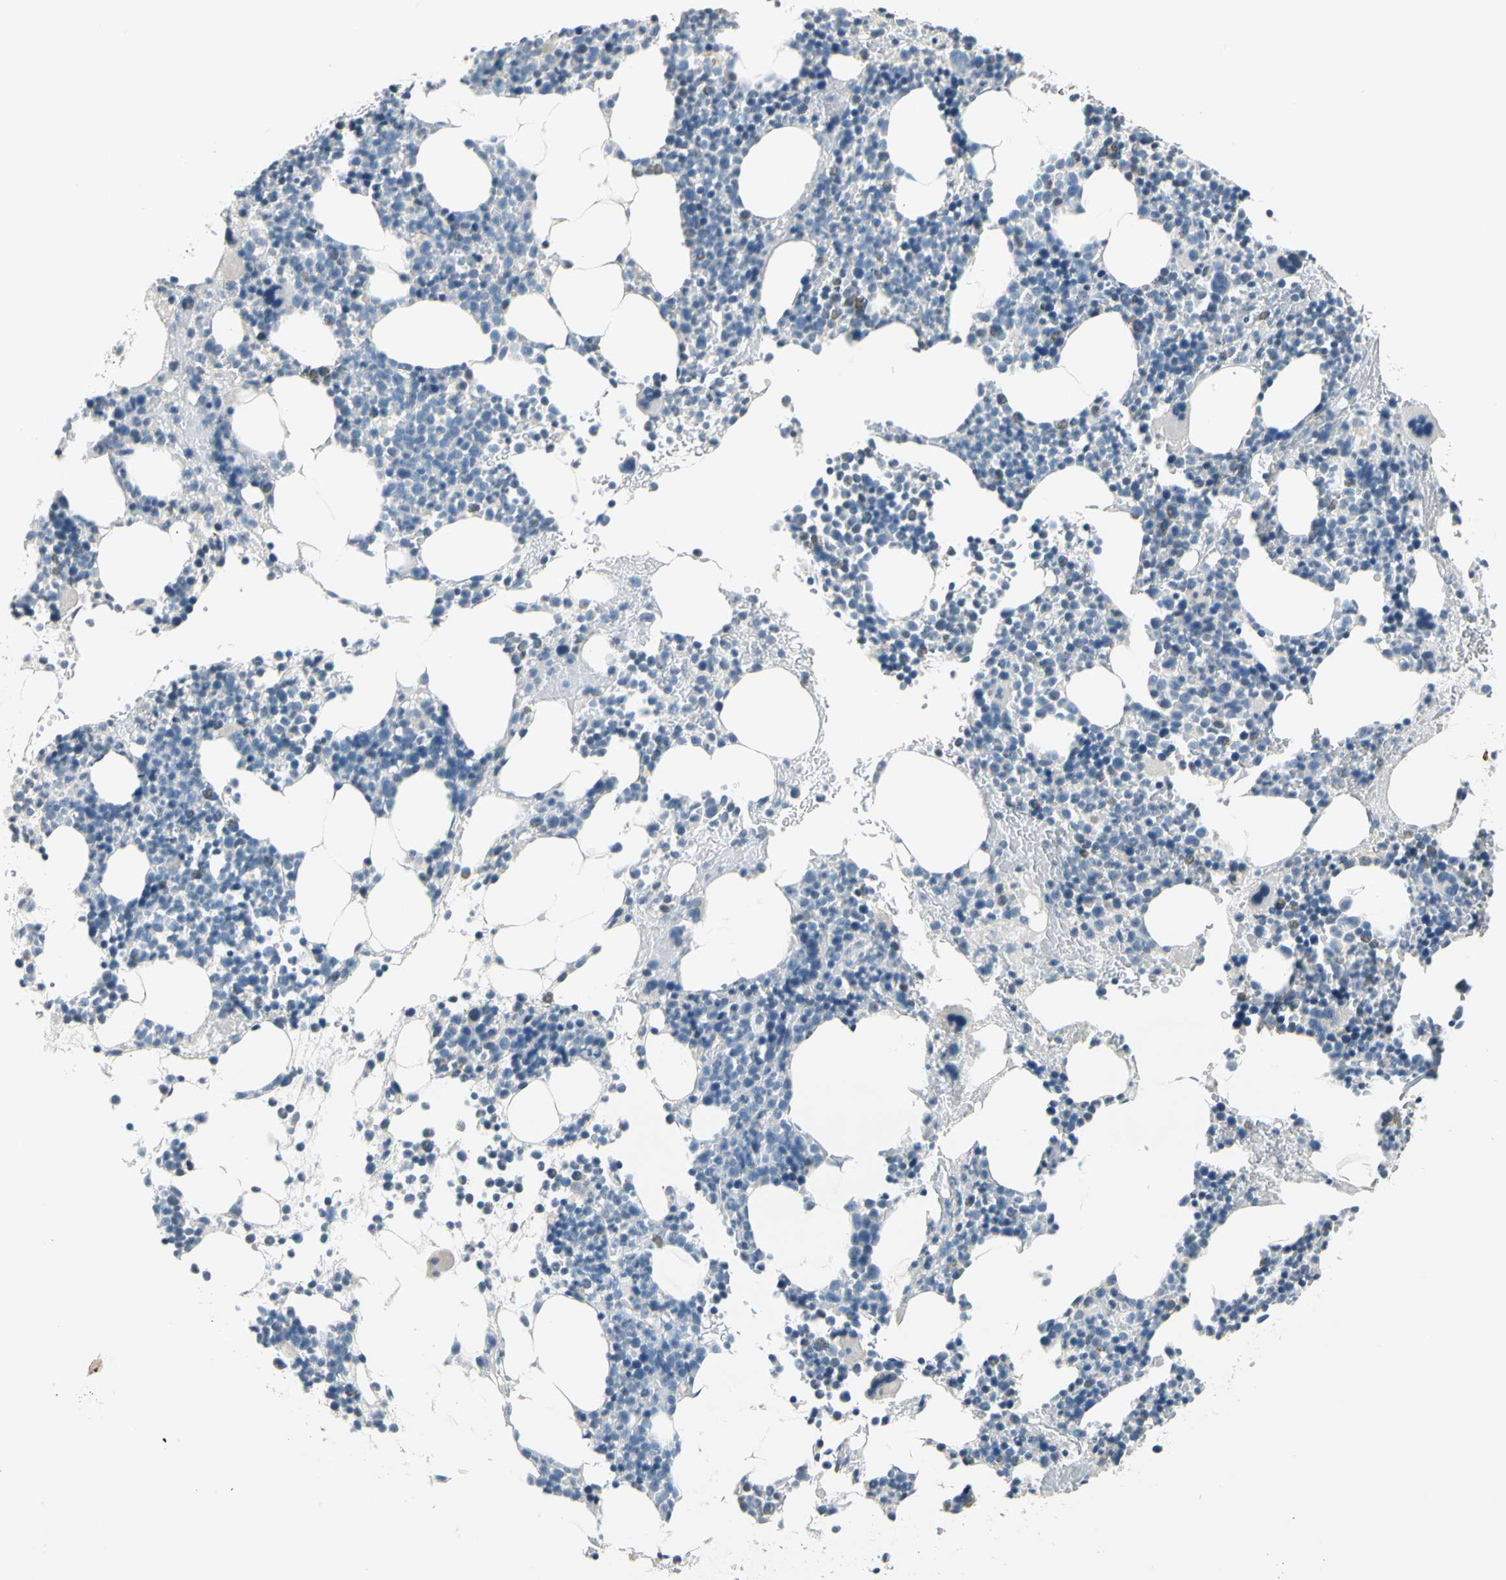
{"staining": {"intensity": "moderate", "quantity": "<25%", "location": "cytoplasmic/membranous"}, "tissue": "bone marrow", "cell_type": "Hematopoietic cells", "image_type": "normal", "snomed": [{"axis": "morphology", "description": "Normal tissue, NOS"}, {"axis": "topography", "description": "Bone marrow"}], "caption": "Normal bone marrow demonstrates moderate cytoplasmic/membranous positivity in approximately <25% of hematopoietic cells Using DAB (brown) and hematoxylin (blue) stains, captured at high magnification using brightfield microscopy..", "gene": "STK40", "patient": {"sex": "male", "age": 82}}